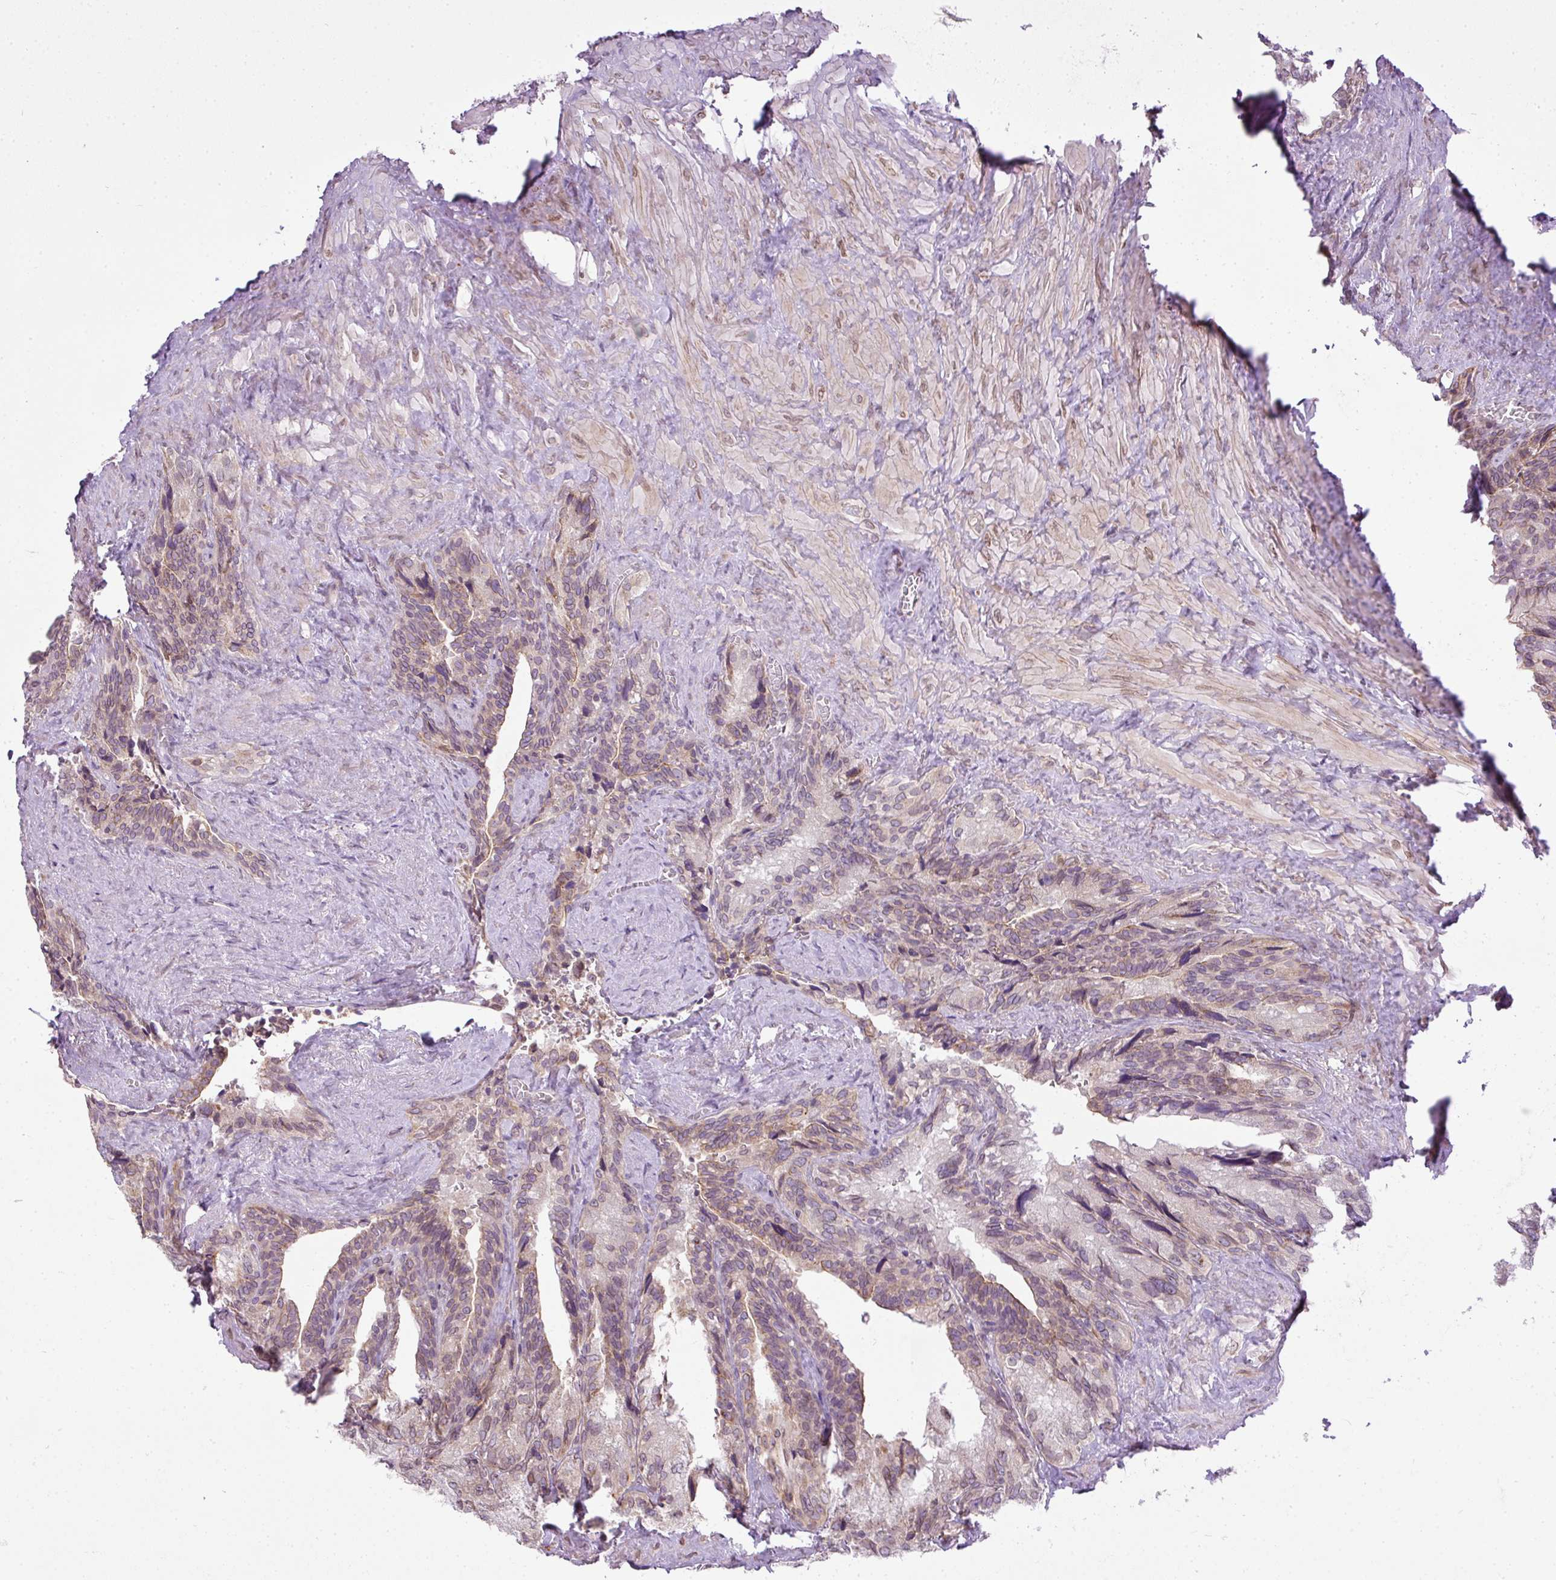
{"staining": {"intensity": "weak", "quantity": "<25%", "location": "cytoplasmic/membranous,nuclear"}, "tissue": "seminal vesicle", "cell_type": "Glandular cells", "image_type": "normal", "snomed": [{"axis": "morphology", "description": "Normal tissue, NOS"}, {"axis": "topography", "description": "Seminal veicle"}], "caption": "This histopathology image is of unremarkable seminal vesicle stained with immunohistochemistry (IHC) to label a protein in brown with the nuclei are counter-stained blue. There is no staining in glandular cells. The staining is performed using DAB (3,3'-diaminobenzidine) brown chromogen with nuclei counter-stained in using hematoxylin.", "gene": "COX18", "patient": {"sex": "male", "age": 68}}